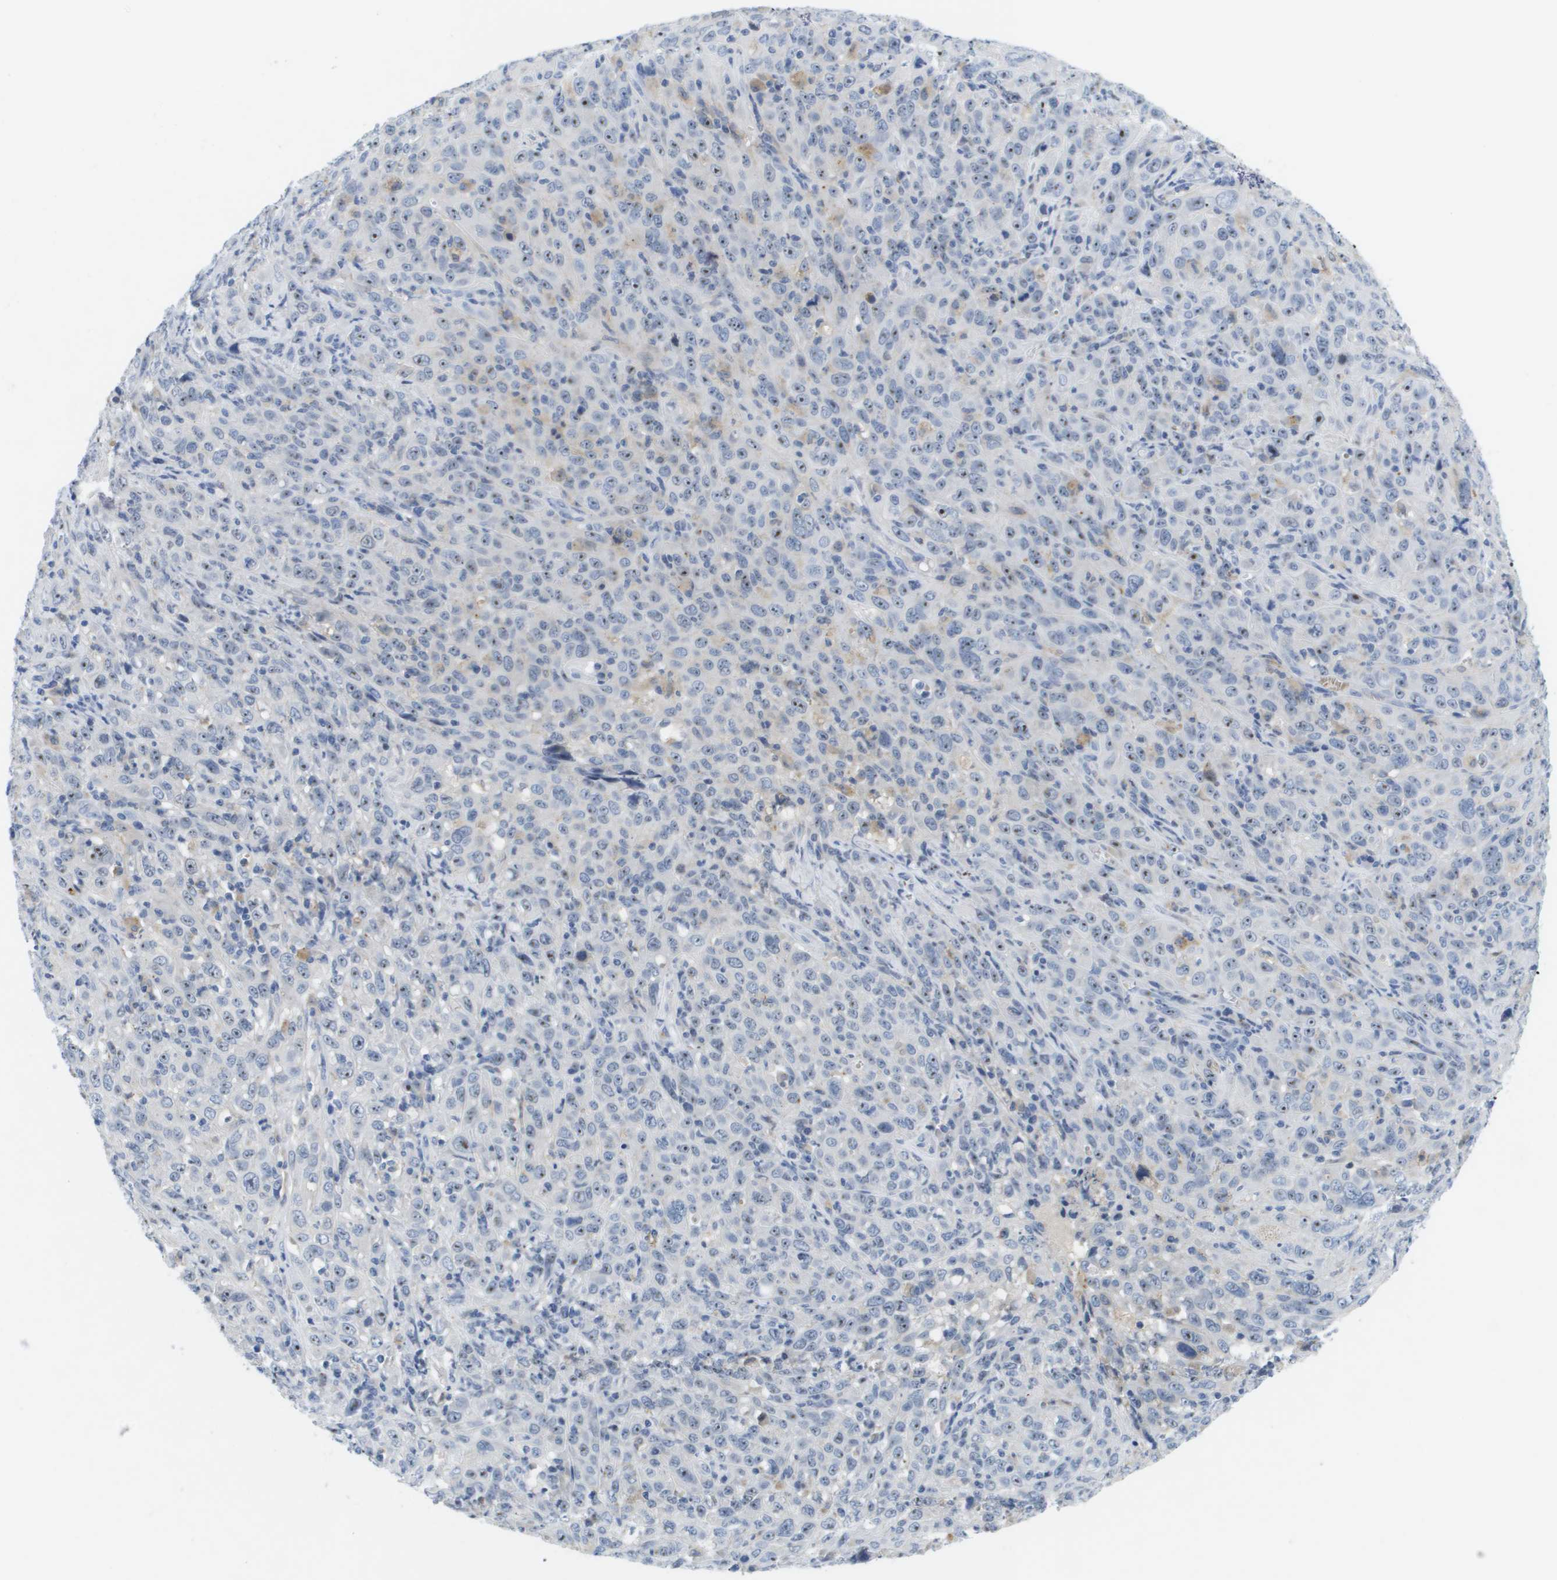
{"staining": {"intensity": "weak", "quantity": "25%-75%", "location": "nuclear"}, "tissue": "cervical cancer", "cell_type": "Tumor cells", "image_type": "cancer", "snomed": [{"axis": "morphology", "description": "Squamous cell carcinoma, NOS"}, {"axis": "topography", "description": "Cervix"}], "caption": "Immunohistochemical staining of cervical cancer reveals low levels of weak nuclear protein staining in approximately 25%-75% of tumor cells. (brown staining indicates protein expression, while blue staining denotes nuclei).", "gene": "LIPG", "patient": {"sex": "female", "age": 46}}